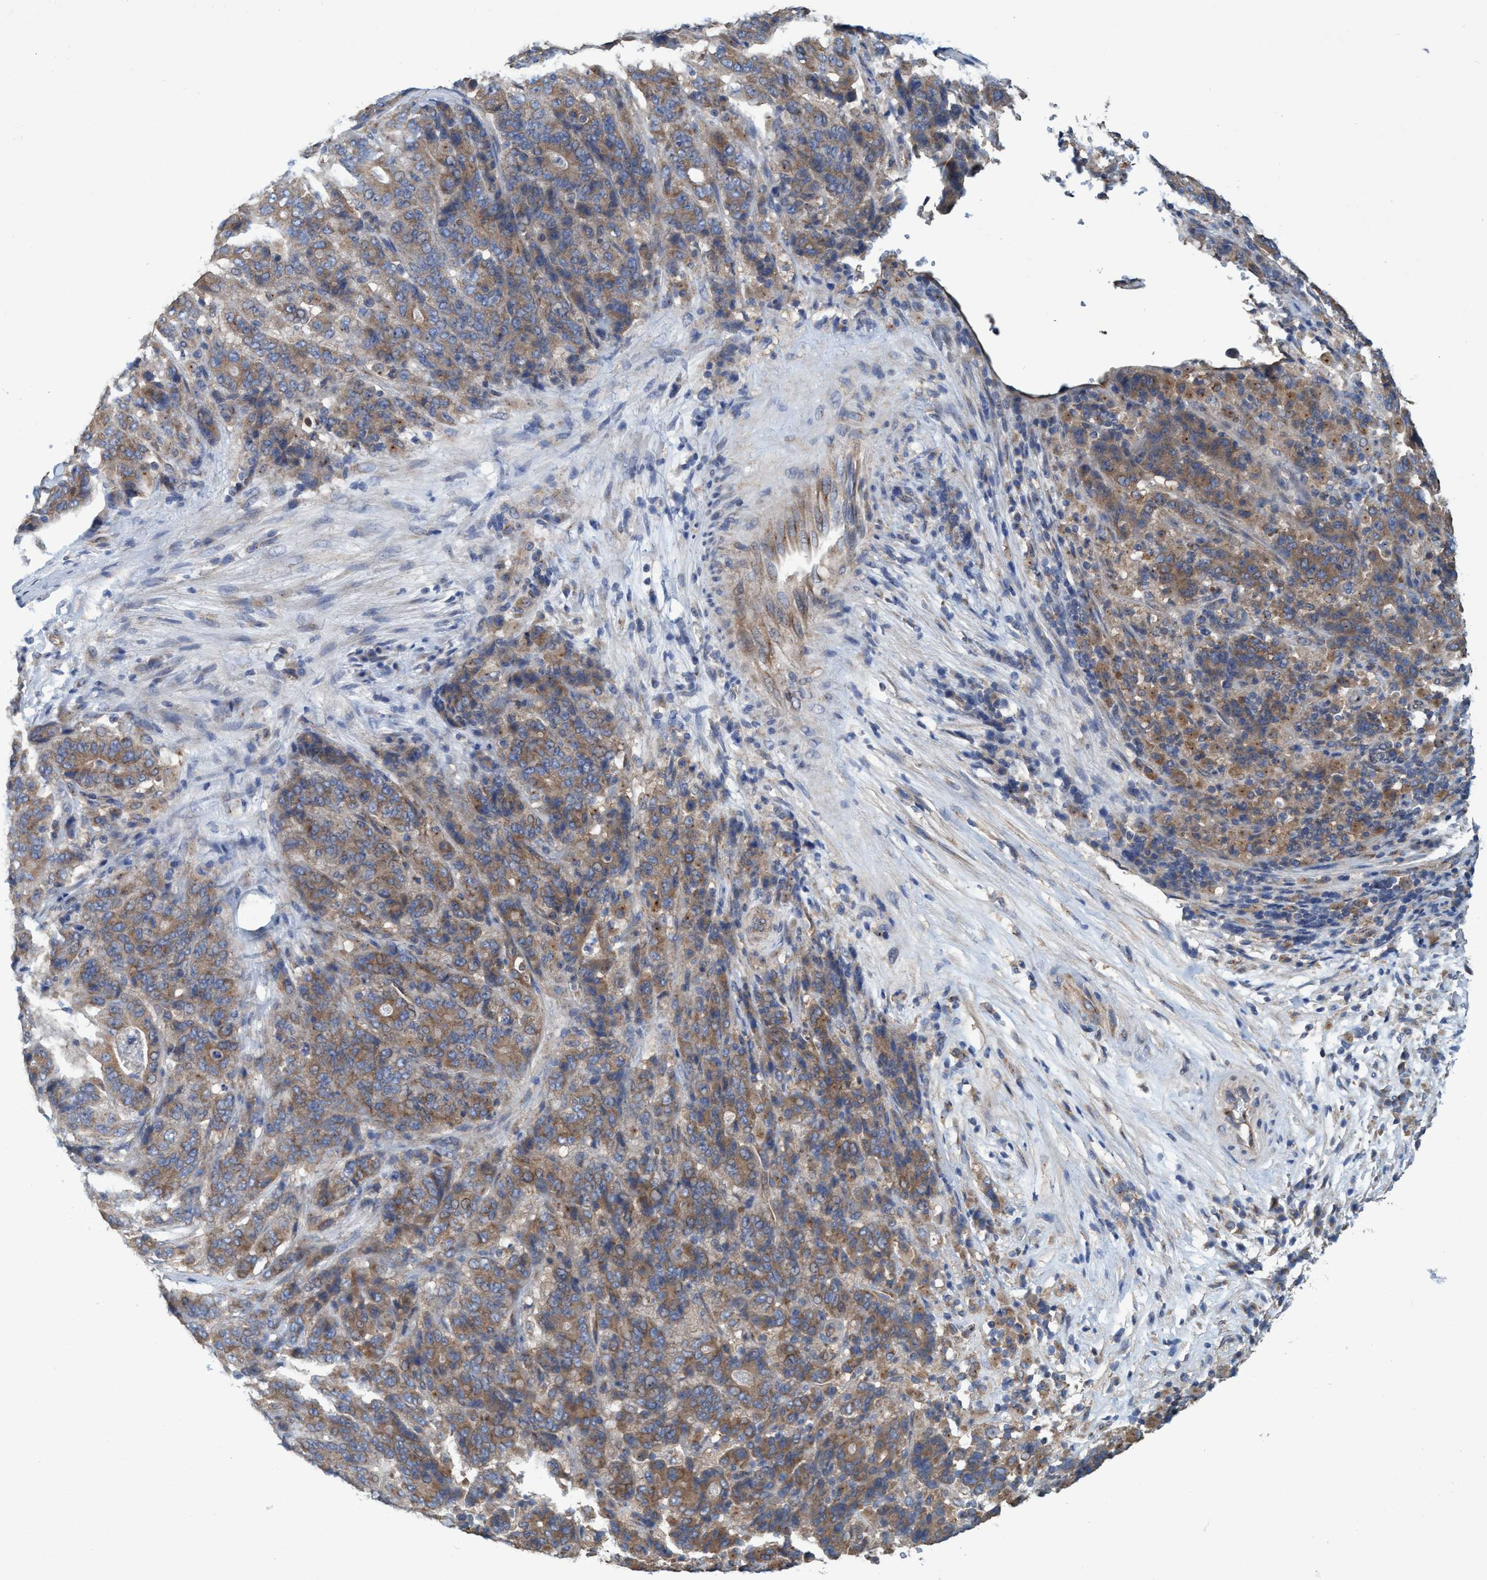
{"staining": {"intensity": "moderate", "quantity": ">75%", "location": "cytoplasmic/membranous"}, "tissue": "stomach cancer", "cell_type": "Tumor cells", "image_type": "cancer", "snomed": [{"axis": "morphology", "description": "Adenocarcinoma, NOS"}, {"axis": "topography", "description": "Stomach"}], "caption": "Human adenocarcinoma (stomach) stained with a brown dye demonstrates moderate cytoplasmic/membranous positive positivity in approximately >75% of tumor cells.", "gene": "BICD2", "patient": {"sex": "female", "age": 73}}